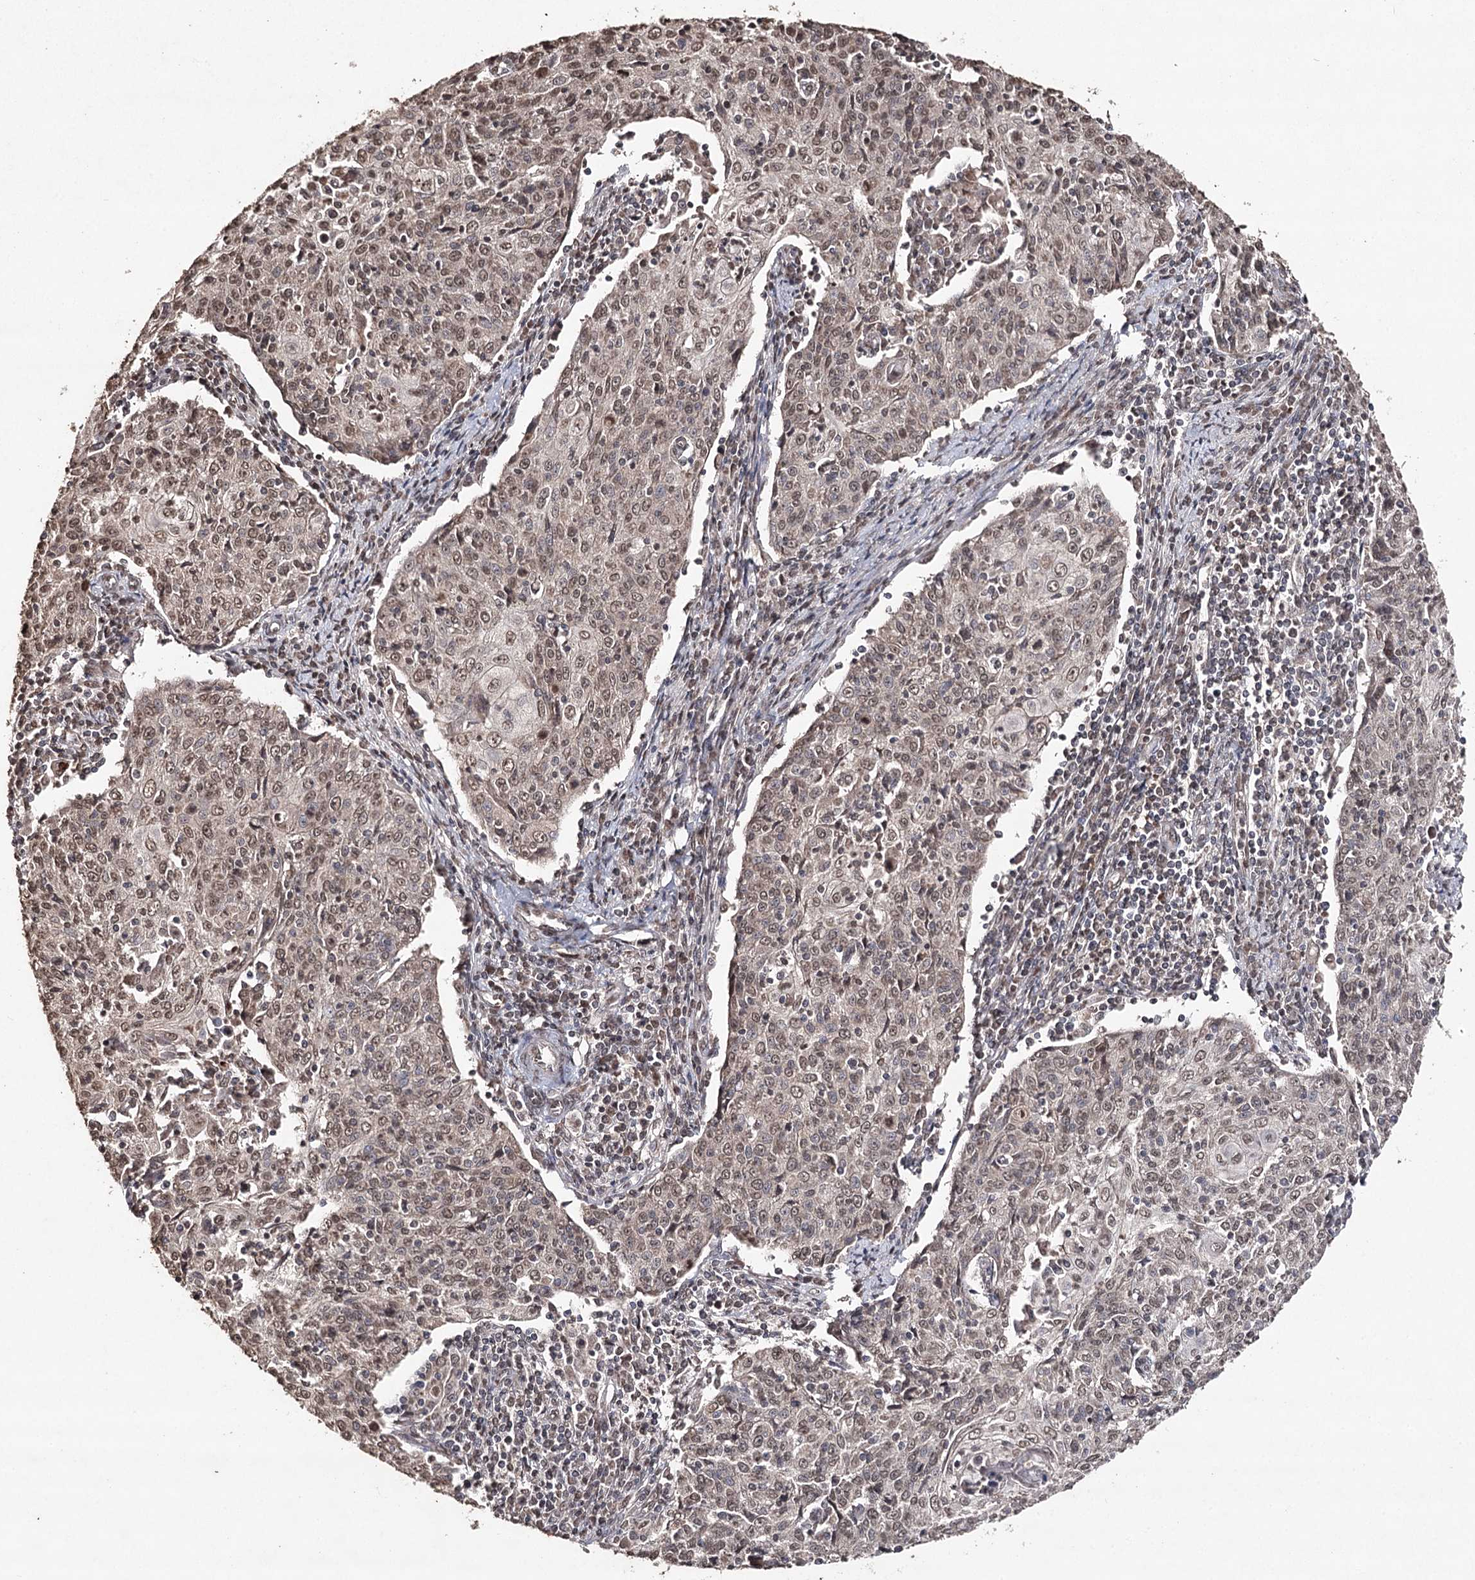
{"staining": {"intensity": "weak", "quantity": "25%-75%", "location": "nuclear"}, "tissue": "cervical cancer", "cell_type": "Tumor cells", "image_type": "cancer", "snomed": [{"axis": "morphology", "description": "Squamous cell carcinoma, NOS"}, {"axis": "topography", "description": "Cervix"}], "caption": "Squamous cell carcinoma (cervical) tissue reveals weak nuclear staining in about 25%-75% of tumor cells, visualized by immunohistochemistry.", "gene": "ATG14", "patient": {"sex": "female", "age": 48}}